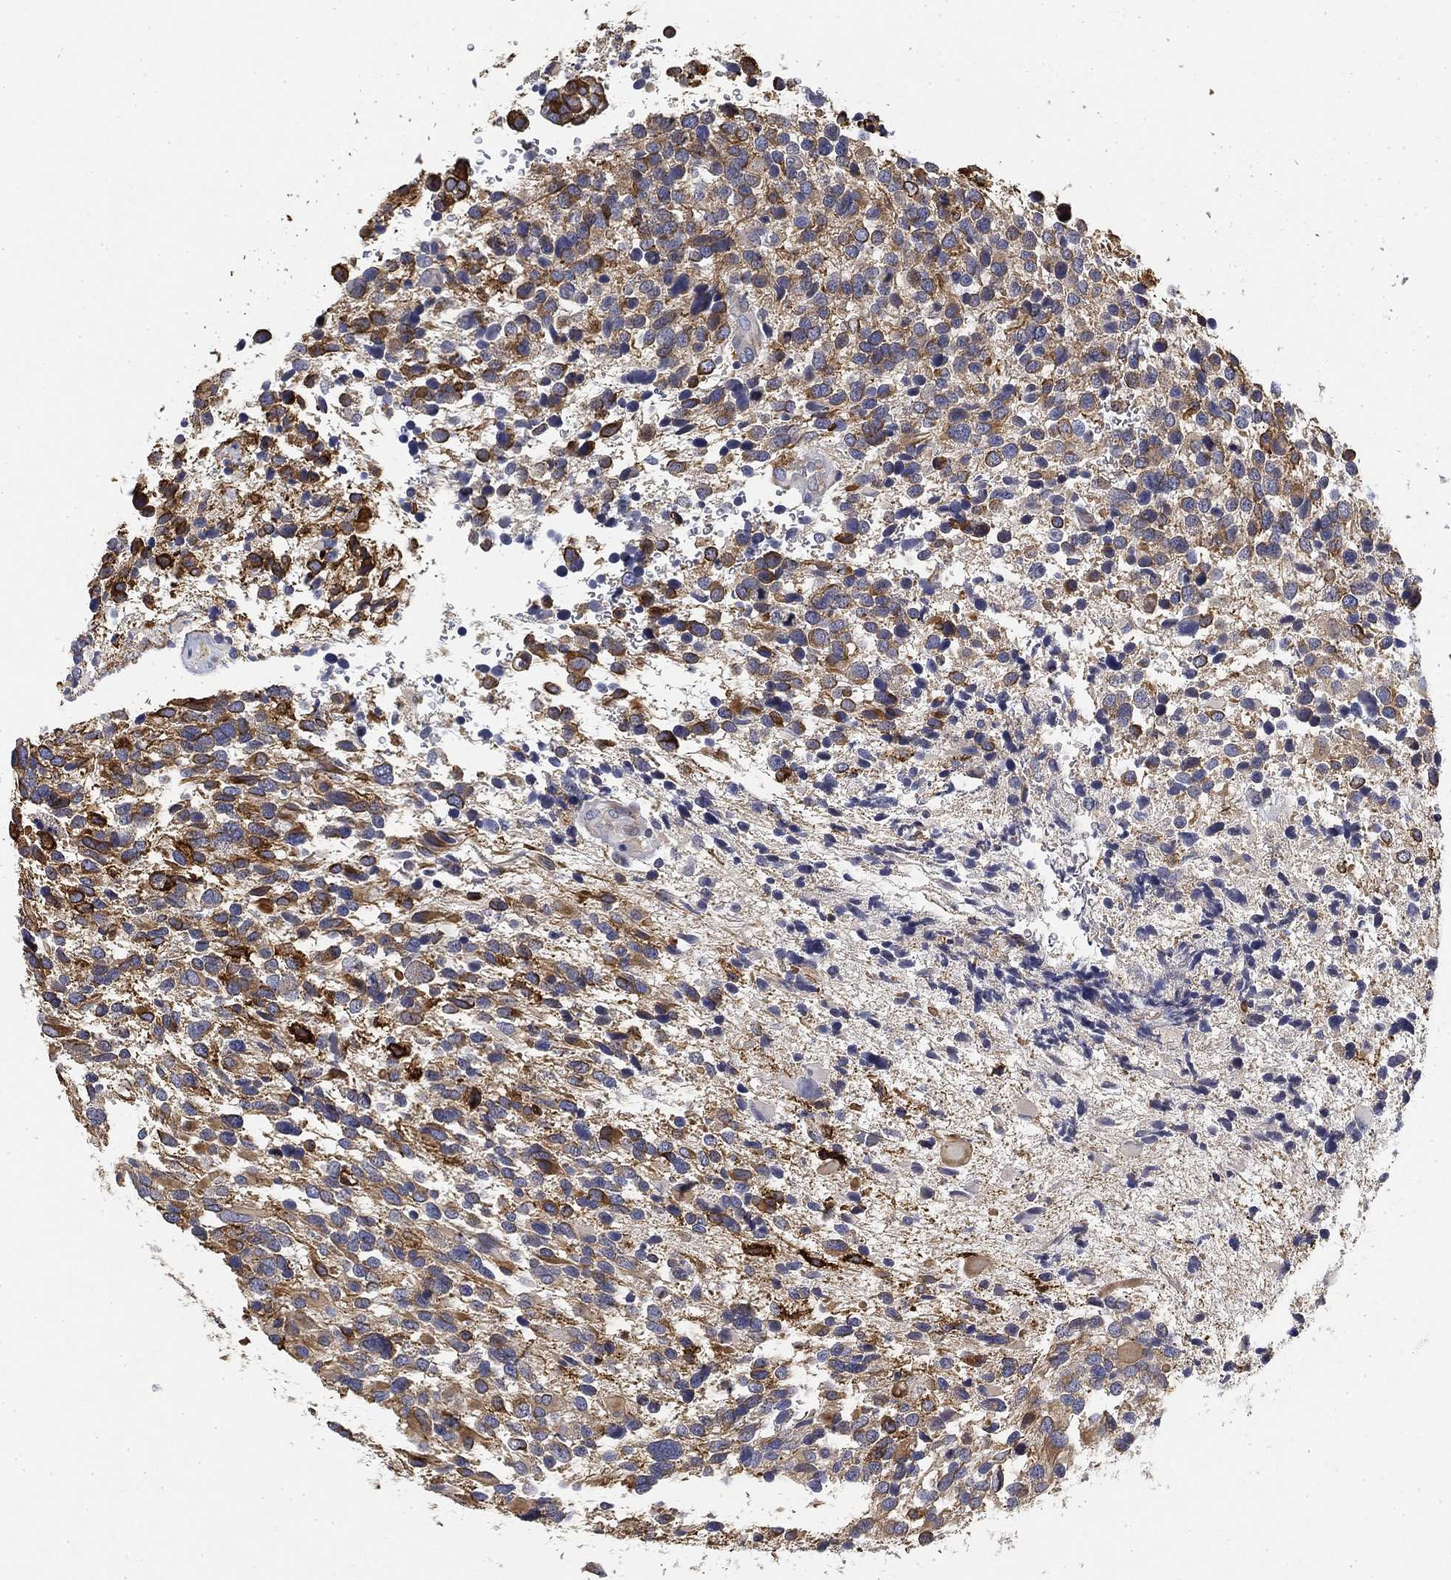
{"staining": {"intensity": "moderate", "quantity": "25%-75%", "location": "cytoplasmic/membranous"}, "tissue": "glioma", "cell_type": "Tumor cells", "image_type": "cancer", "snomed": [{"axis": "morphology", "description": "Glioma, malignant, Low grade"}, {"axis": "topography", "description": "Brain"}], "caption": "Immunohistochemistry (IHC) of low-grade glioma (malignant) exhibits medium levels of moderate cytoplasmic/membranous expression in about 25%-75% of tumor cells.", "gene": "SLC2A5", "patient": {"sex": "female", "age": 32}}